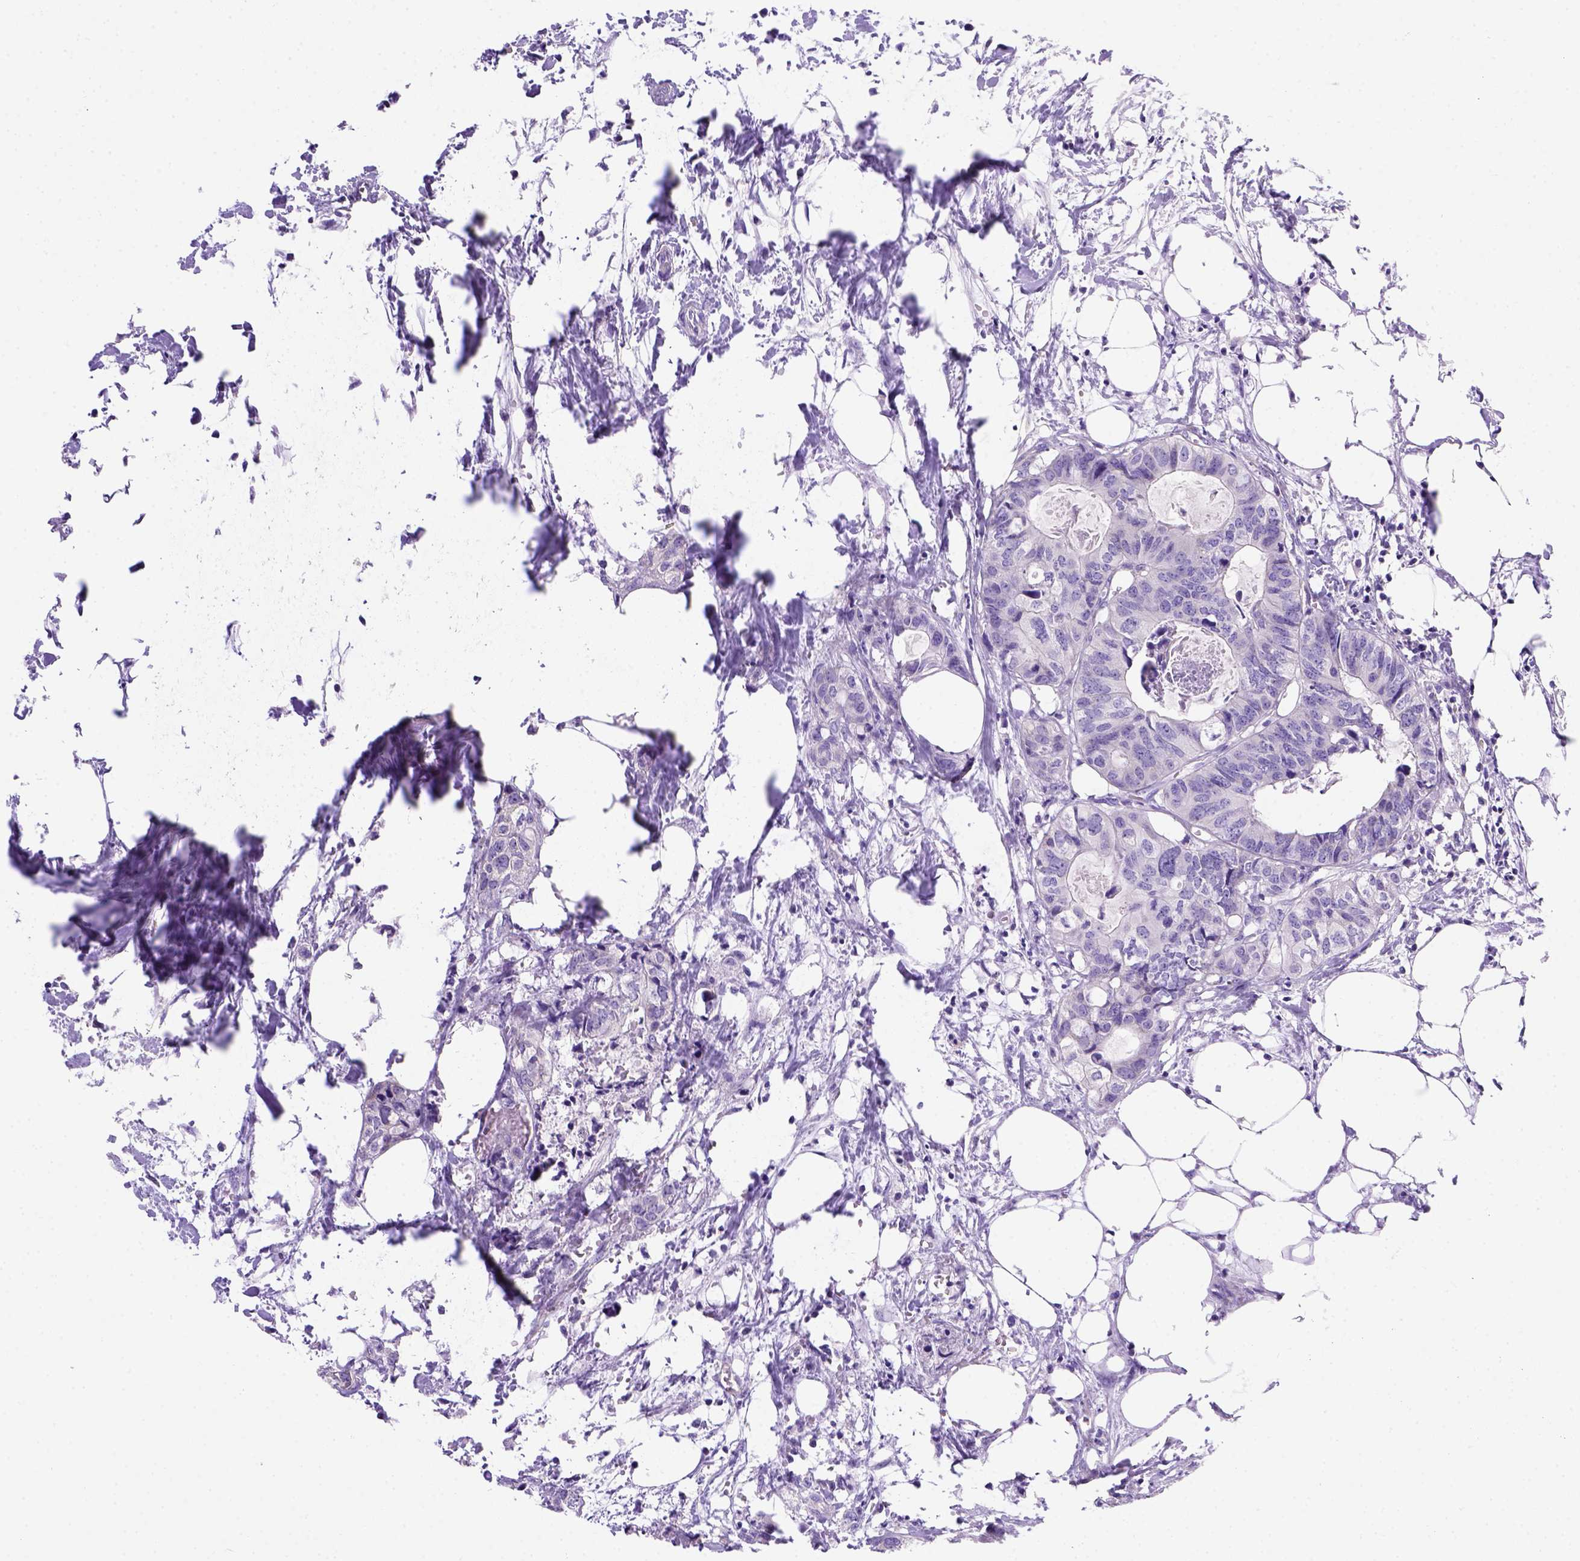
{"staining": {"intensity": "negative", "quantity": "none", "location": "none"}, "tissue": "colorectal cancer", "cell_type": "Tumor cells", "image_type": "cancer", "snomed": [{"axis": "morphology", "description": "Adenocarcinoma, NOS"}, {"axis": "topography", "description": "Colon"}, {"axis": "topography", "description": "Rectum"}], "caption": "This is an immunohistochemistry (IHC) image of colorectal cancer. There is no positivity in tumor cells.", "gene": "FOXI1", "patient": {"sex": "male", "age": 57}}